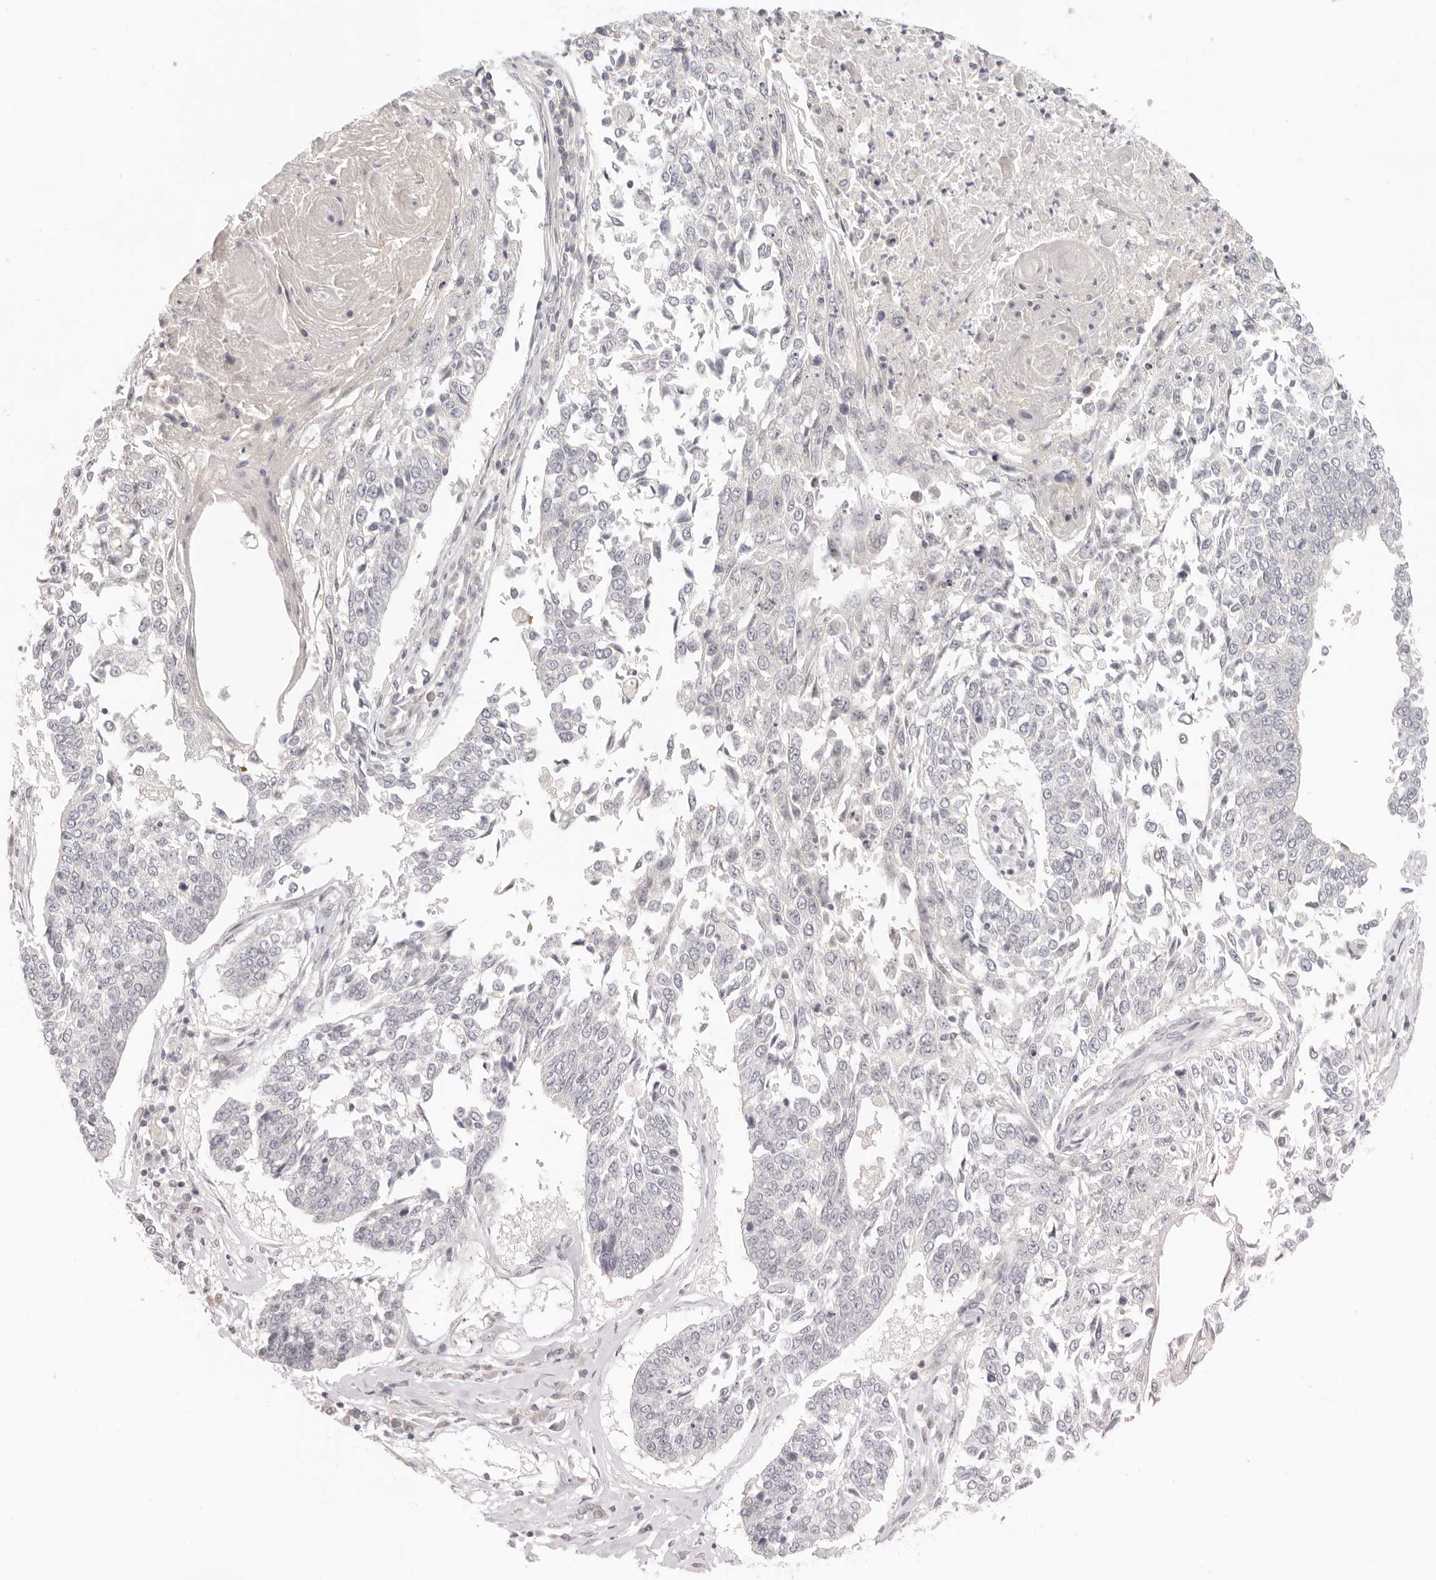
{"staining": {"intensity": "negative", "quantity": "none", "location": "none"}, "tissue": "lung cancer", "cell_type": "Tumor cells", "image_type": "cancer", "snomed": [{"axis": "morphology", "description": "Normal tissue, NOS"}, {"axis": "morphology", "description": "Squamous cell carcinoma, NOS"}, {"axis": "topography", "description": "Cartilage tissue"}, {"axis": "topography", "description": "Bronchus"}, {"axis": "topography", "description": "Lung"}, {"axis": "topography", "description": "Peripheral nerve tissue"}], "caption": "Protein analysis of lung squamous cell carcinoma displays no significant staining in tumor cells.", "gene": "AHDC1", "patient": {"sex": "female", "age": 49}}